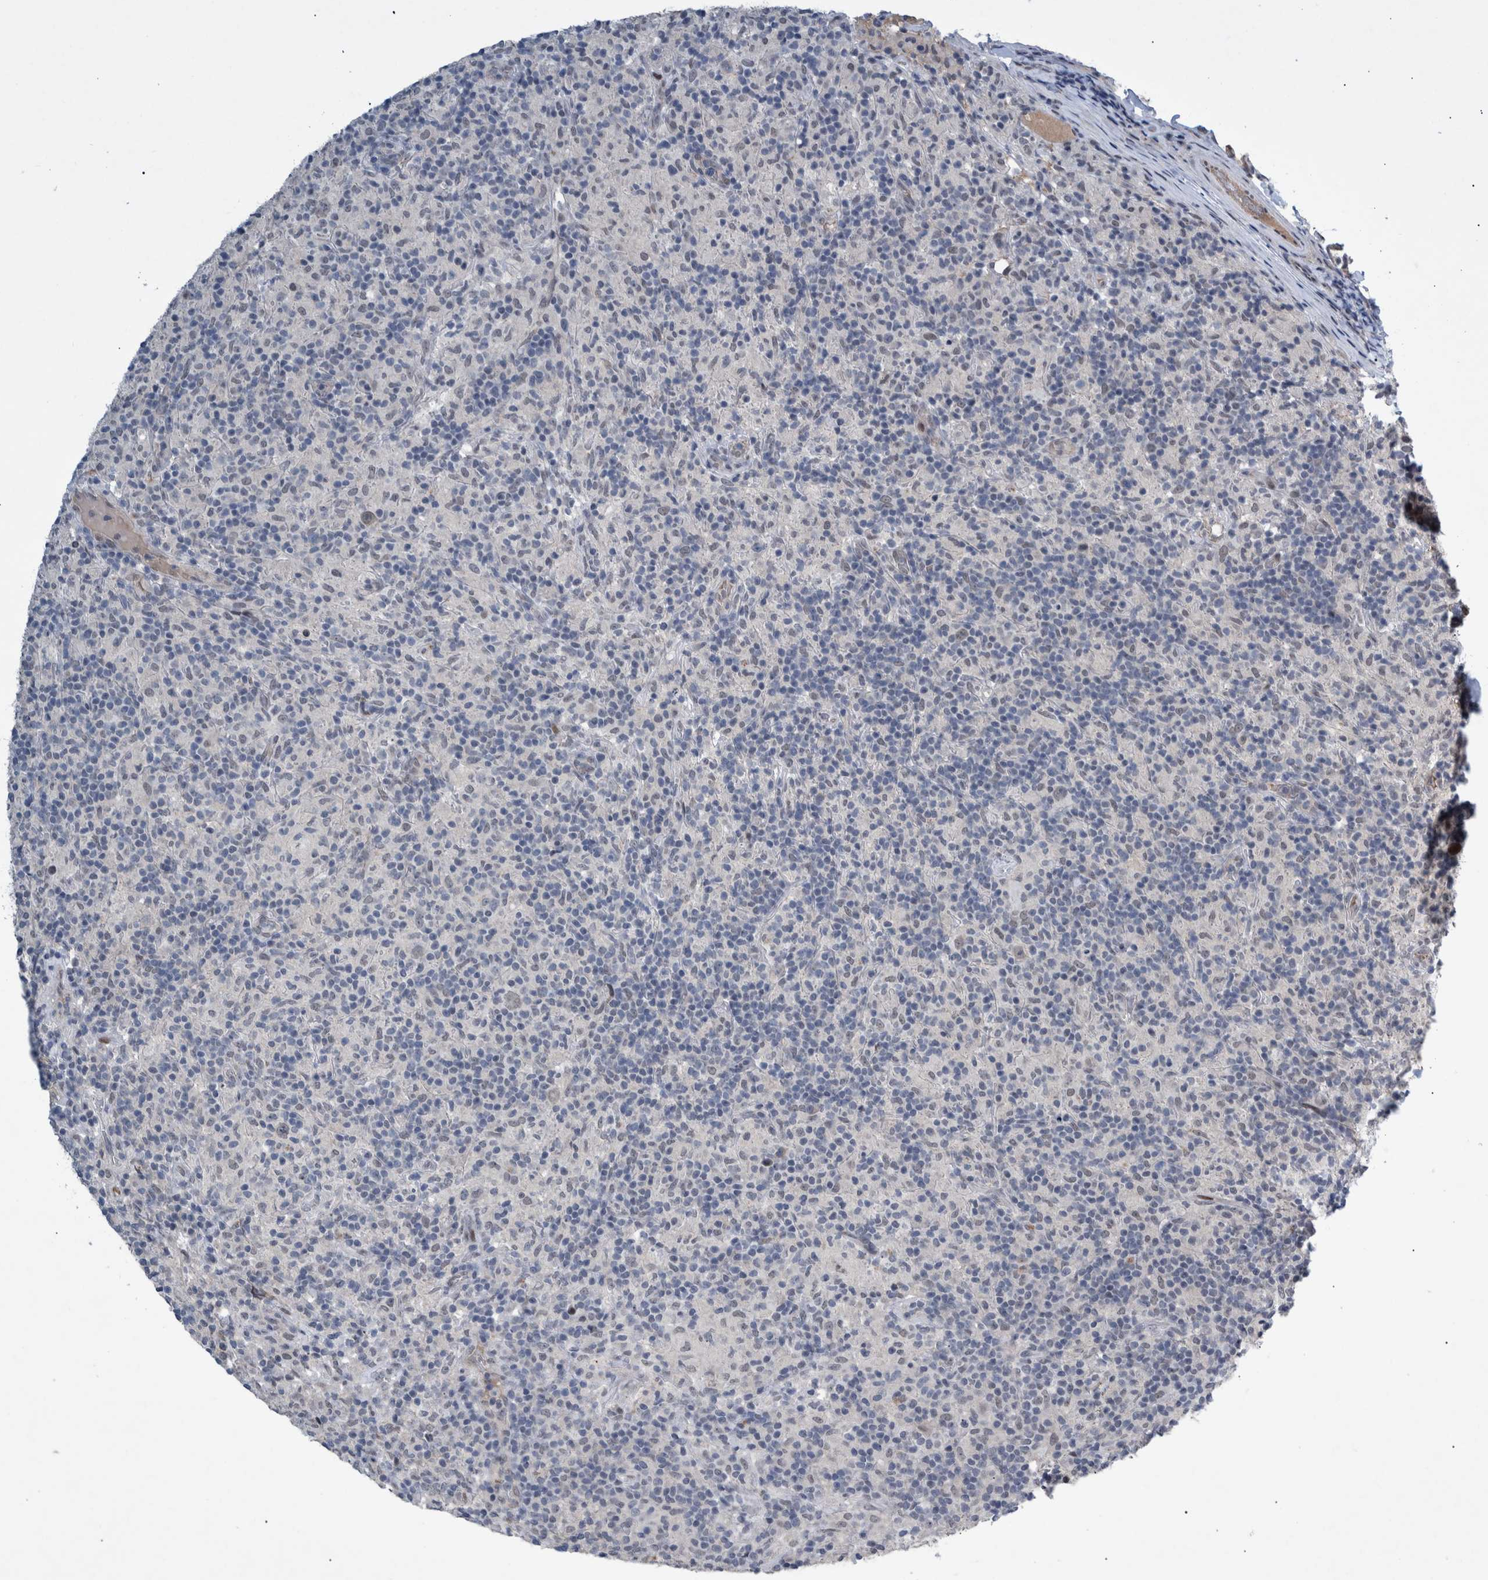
{"staining": {"intensity": "negative", "quantity": "none", "location": "none"}, "tissue": "lymphoma", "cell_type": "Tumor cells", "image_type": "cancer", "snomed": [{"axis": "morphology", "description": "Hodgkin's disease, NOS"}, {"axis": "topography", "description": "Lymph node"}], "caption": "Immunohistochemistry (IHC) photomicrograph of human lymphoma stained for a protein (brown), which demonstrates no expression in tumor cells. (DAB immunohistochemistry with hematoxylin counter stain).", "gene": "ESRP1", "patient": {"sex": "male", "age": 70}}